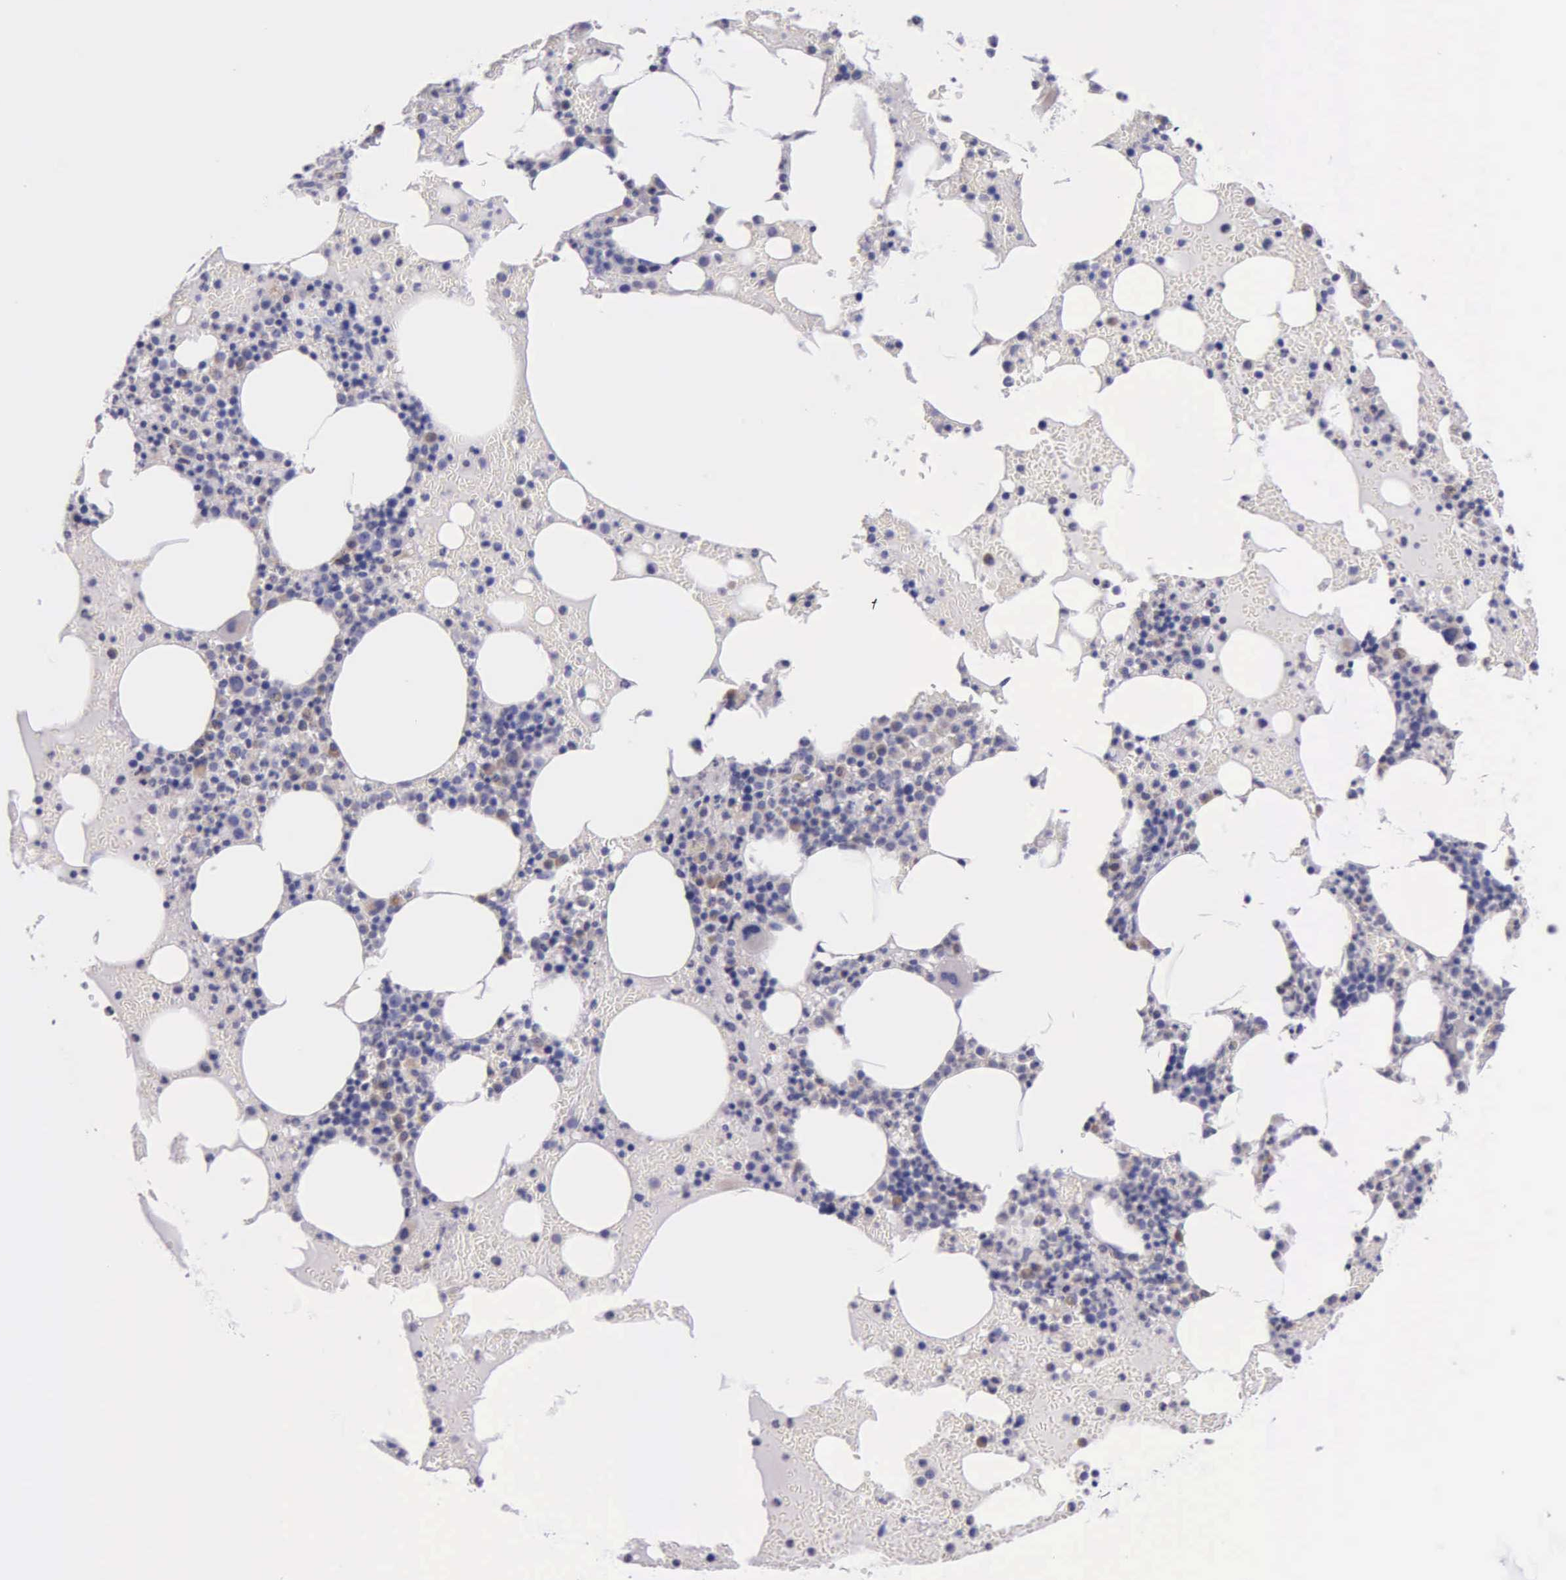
{"staining": {"intensity": "negative", "quantity": "none", "location": "none"}, "tissue": "bone marrow", "cell_type": "Hematopoietic cells", "image_type": "normal", "snomed": [{"axis": "morphology", "description": "Normal tissue, NOS"}, {"axis": "topography", "description": "Bone marrow"}], "caption": "Bone marrow stained for a protein using IHC displays no expression hematopoietic cells.", "gene": "CTAGE15", "patient": {"sex": "female", "age": 72}}